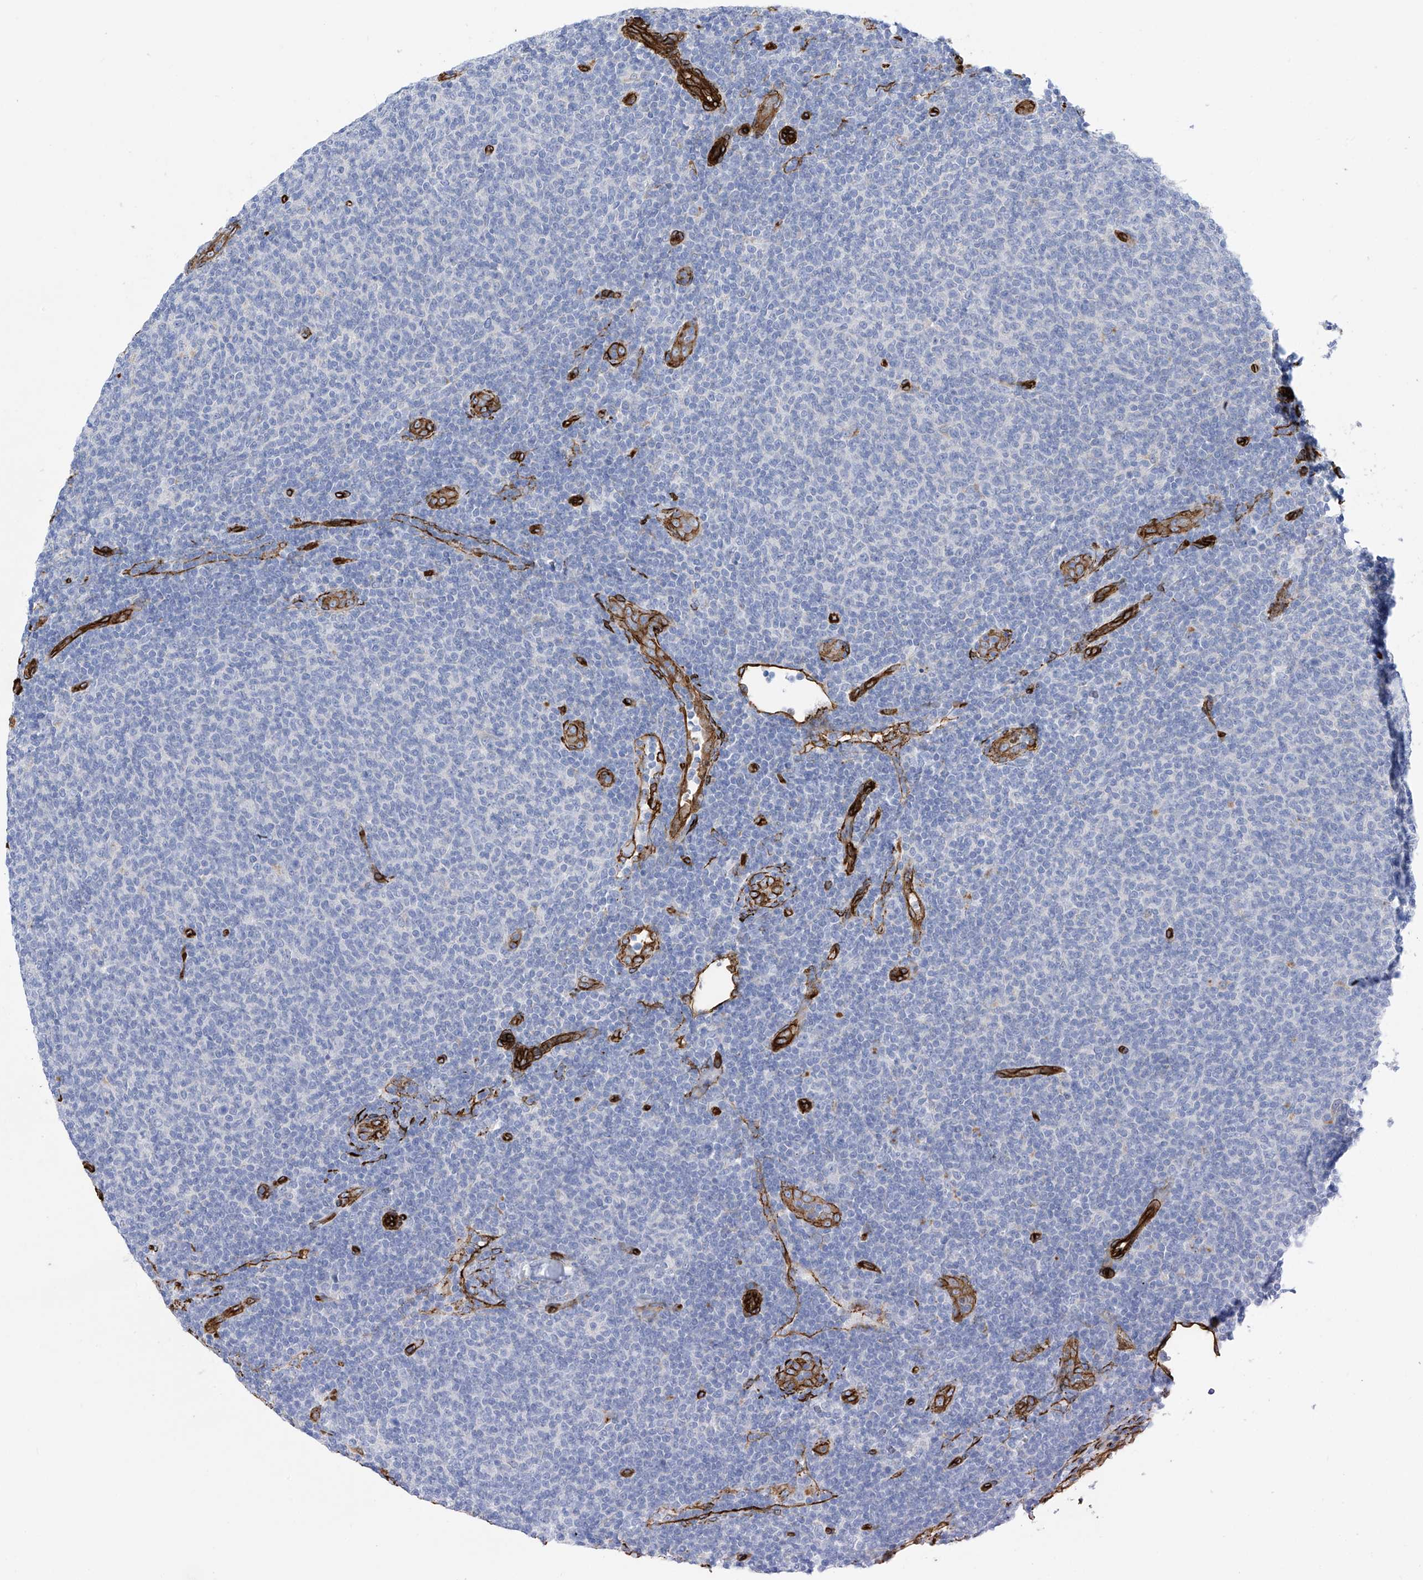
{"staining": {"intensity": "negative", "quantity": "none", "location": "none"}, "tissue": "lymphoma", "cell_type": "Tumor cells", "image_type": "cancer", "snomed": [{"axis": "morphology", "description": "Malignant lymphoma, non-Hodgkin's type, Low grade"}, {"axis": "topography", "description": "Lymph node"}], "caption": "DAB (3,3'-diaminobenzidine) immunohistochemical staining of human lymphoma demonstrates no significant staining in tumor cells.", "gene": "UBTD1", "patient": {"sex": "male", "age": 66}}